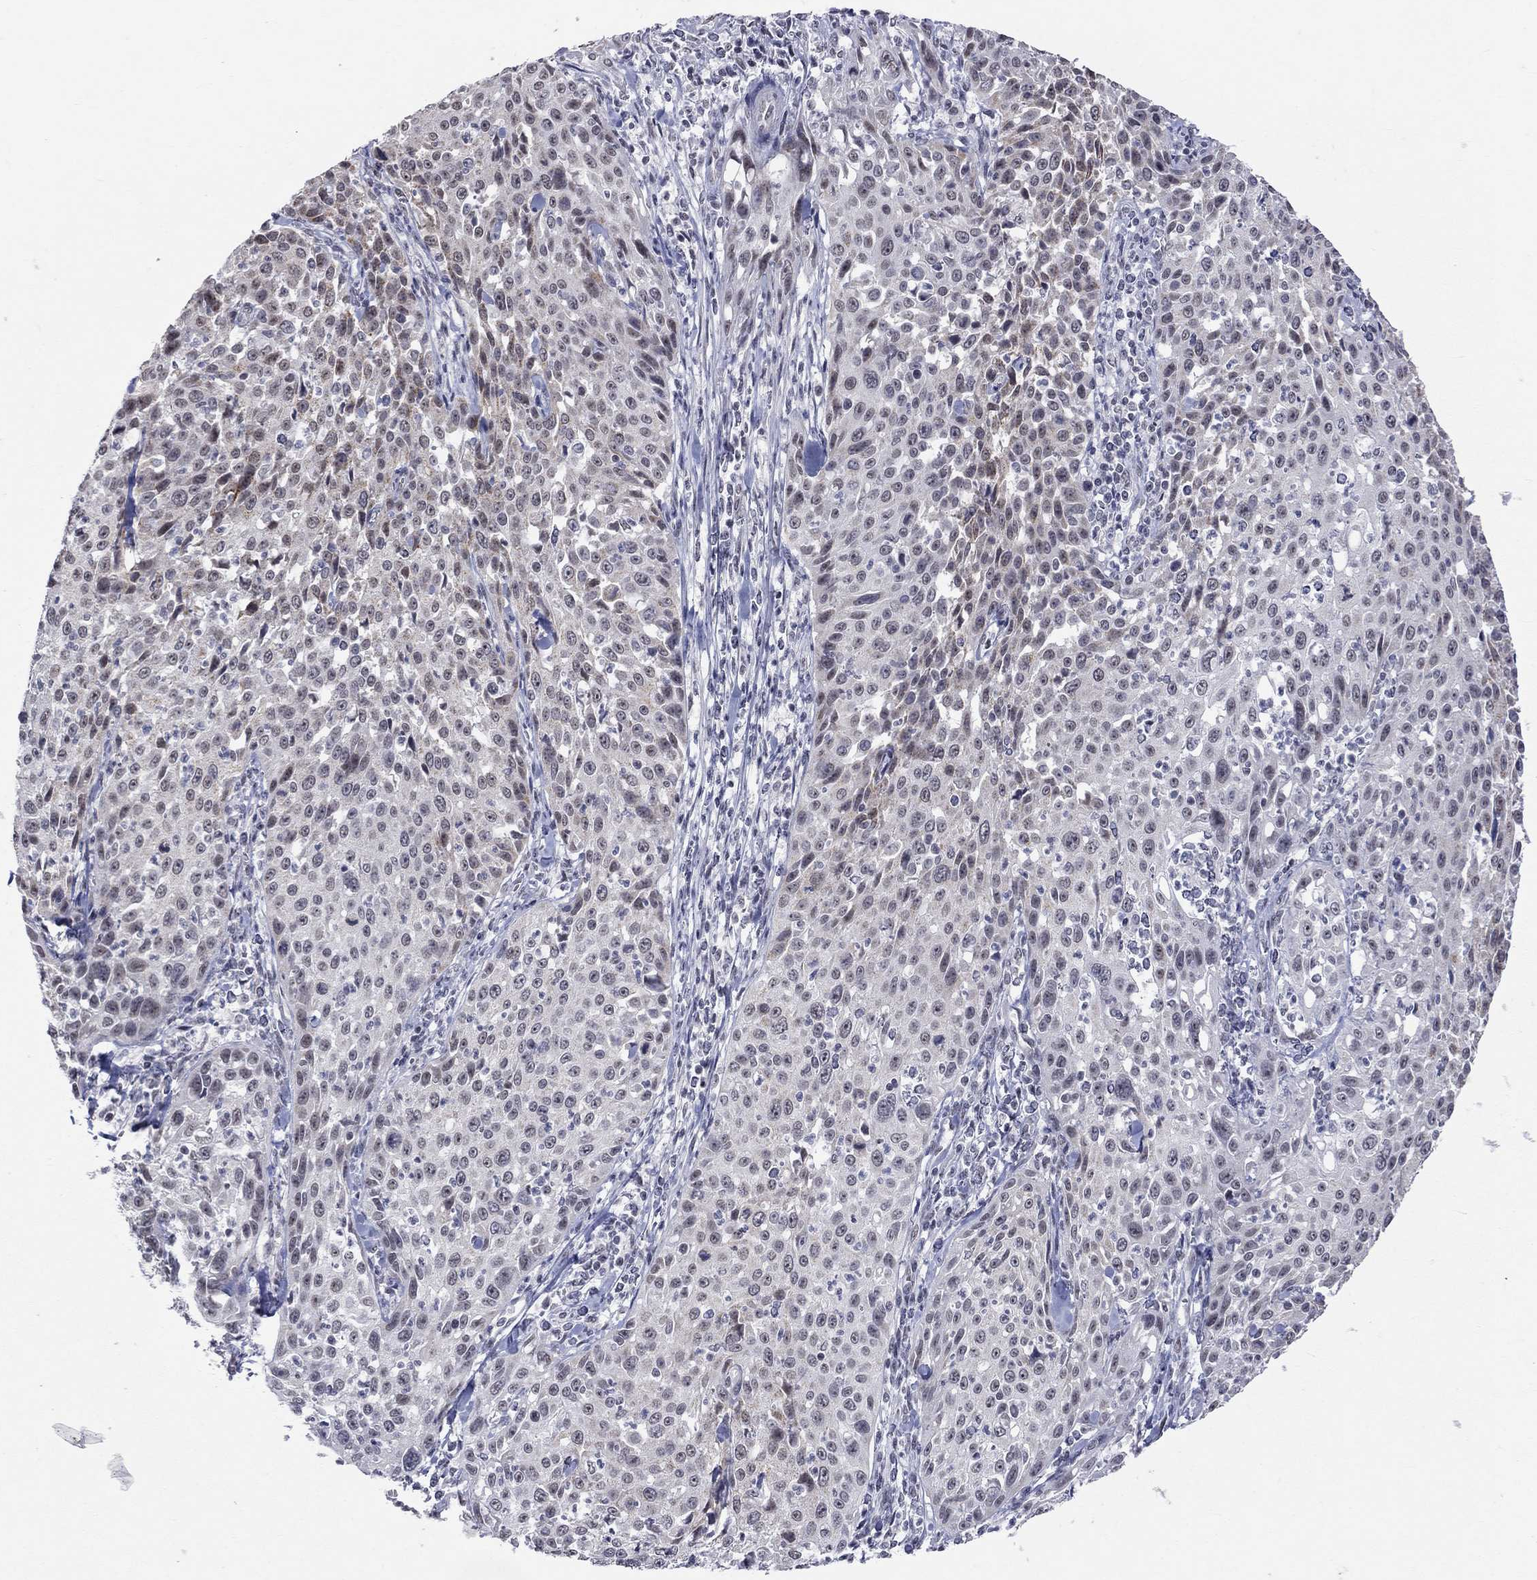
{"staining": {"intensity": "negative", "quantity": "none", "location": "none"}, "tissue": "cervical cancer", "cell_type": "Tumor cells", "image_type": "cancer", "snomed": [{"axis": "morphology", "description": "Squamous cell carcinoma, NOS"}, {"axis": "topography", "description": "Cervix"}], "caption": "Squamous cell carcinoma (cervical) was stained to show a protein in brown. There is no significant staining in tumor cells. (DAB immunohistochemistry, high magnification).", "gene": "TMEM143", "patient": {"sex": "female", "age": 26}}